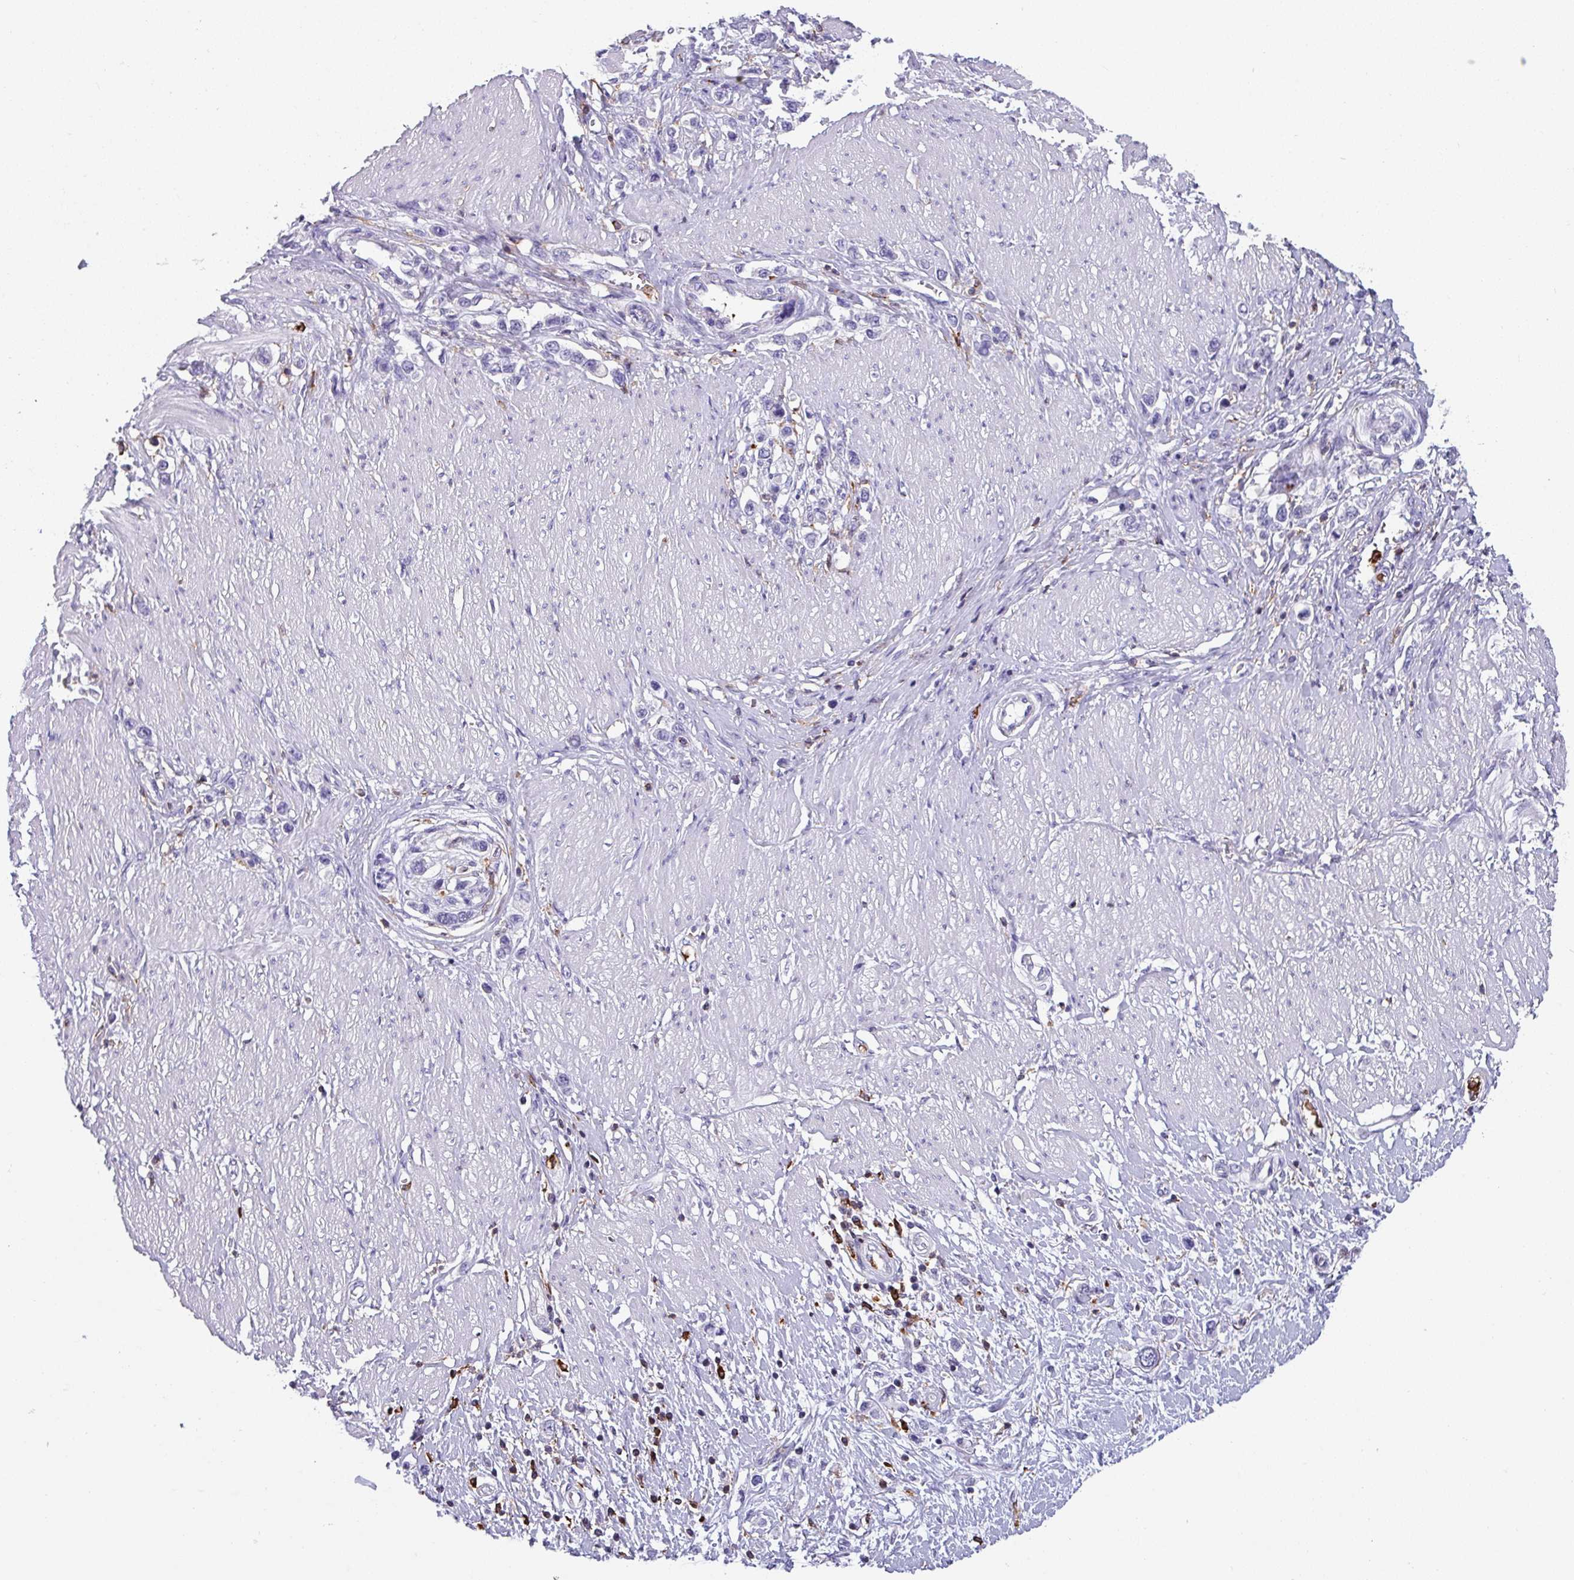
{"staining": {"intensity": "negative", "quantity": "none", "location": "none"}, "tissue": "stomach cancer", "cell_type": "Tumor cells", "image_type": "cancer", "snomed": [{"axis": "morphology", "description": "Normal tissue, NOS"}, {"axis": "morphology", "description": "Adenocarcinoma, NOS"}, {"axis": "topography", "description": "Stomach, upper"}, {"axis": "topography", "description": "Stomach"}], "caption": "A high-resolution histopathology image shows immunohistochemistry (IHC) staining of stomach adenocarcinoma, which displays no significant positivity in tumor cells.", "gene": "EXOSC5", "patient": {"sex": "female", "age": 65}}